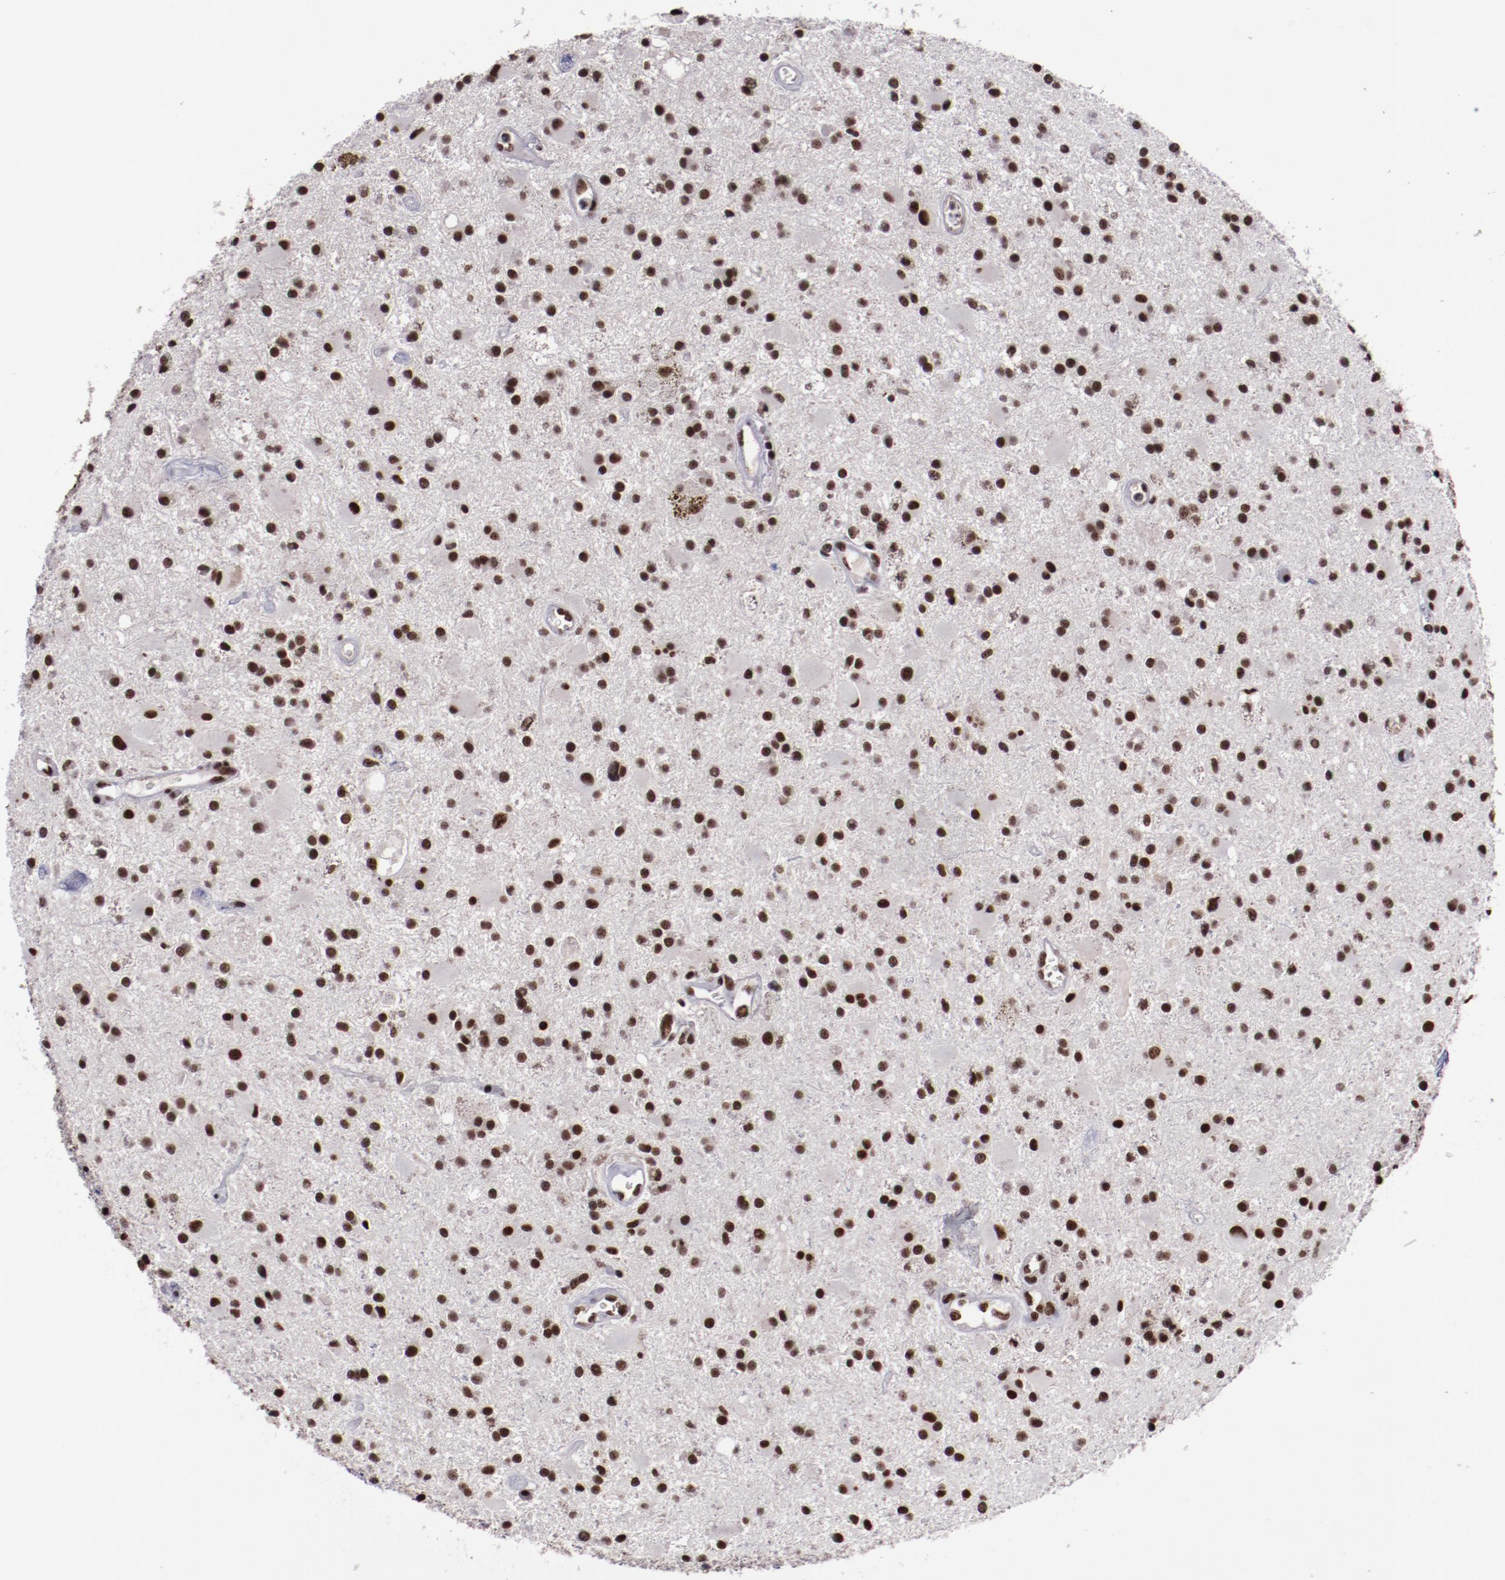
{"staining": {"intensity": "strong", "quantity": ">75%", "location": "nuclear"}, "tissue": "glioma", "cell_type": "Tumor cells", "image_type": "cancer", "snomed": [{"axis": "morphology", "description": "Glioma, malignant, Low grade"}, {"axis": "topography", "description": "Brain"}], "caption": "Immunohistochemistry histopathology image of human malignant glioma (low-grade) stained for a protein (brown), which shows high levels of strong nuclear staining in about >75% of tumor cells.", "gene": "ERH", "patient": {"sex": "male", "age": 58}}